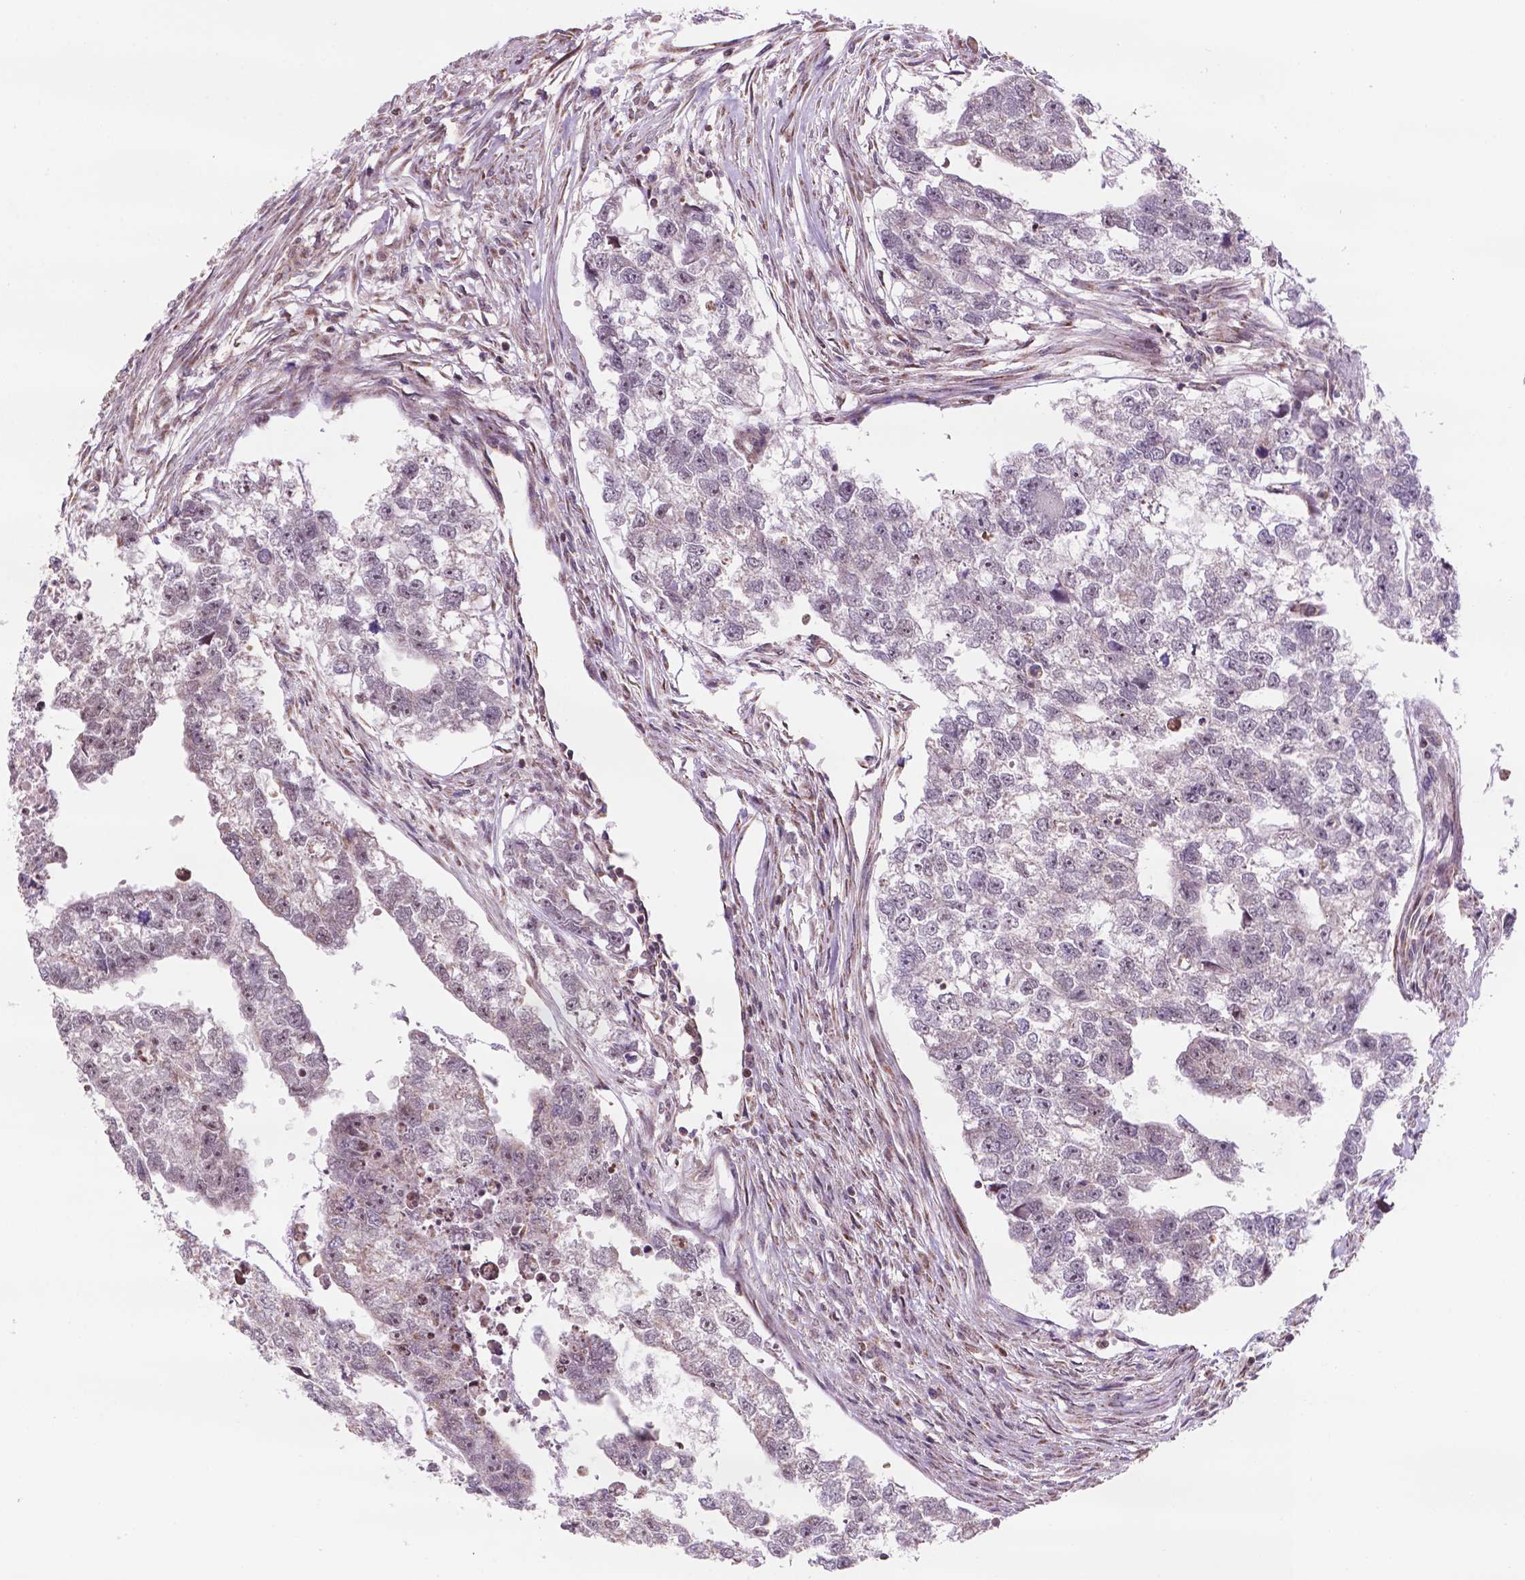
{"staining": {"intensity": "negative", "quantity": "none", "location": "none"}, "tissue": "testis cancer", "cell_type": "Tumor cells", "image_type": "cancer", "snomed": [{"axis": "morphology", "description": "Carcinoma, Embryonal, NOS"}, {"axis": "morphology", "description": "Teratoma, malignant, NOS"}, {"axis": "topography", "description": "Testis"}], "caption": "DAB (3,3'-diaminobenzidine) immunohistochemical staining of human testis cancer (embryonal carcinoma) reveals no significant positivity in tumor cells.", "gene": "NDUFA10", "patient": {"sex": "male", "age": 44}}